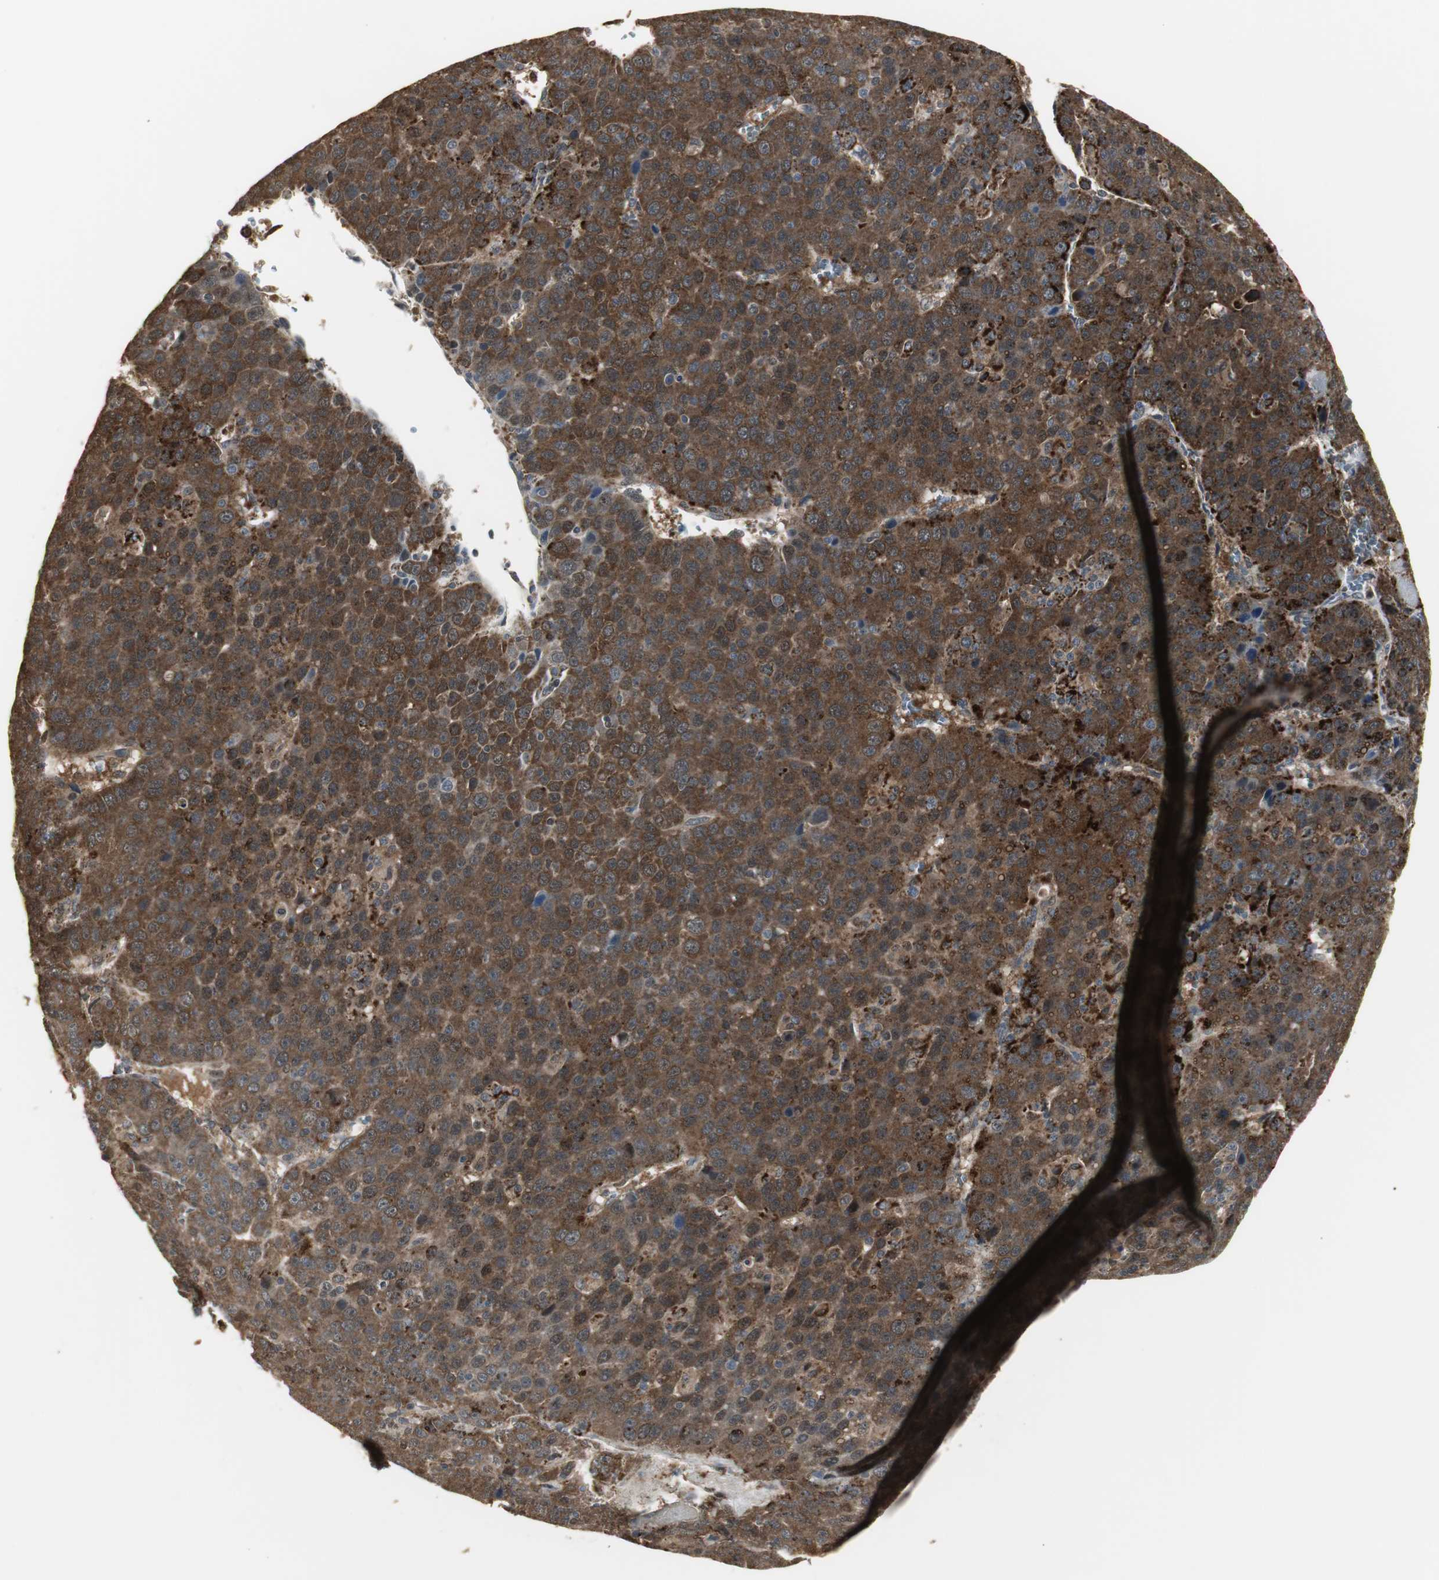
{"staining": {"intensity": "strong", "quantity": ">75%", "location": "cytoplasmic/membranous"}, "tissue": "liver cancer", "cell_type": "Tumor cells", "image_type": "cancer", "snomed": [{"axis": "morphology", "description": "Carcinoma, Hepatocellular, NOS"}, {"axis": "topography", "description": "Liver"}], "caption": "Liver hepatocellular carcinoma stained with a protein marker displays strong staining in tumor cells.", "gene": "PLIN3", "patient": {"sex": "female", "age": 53}}